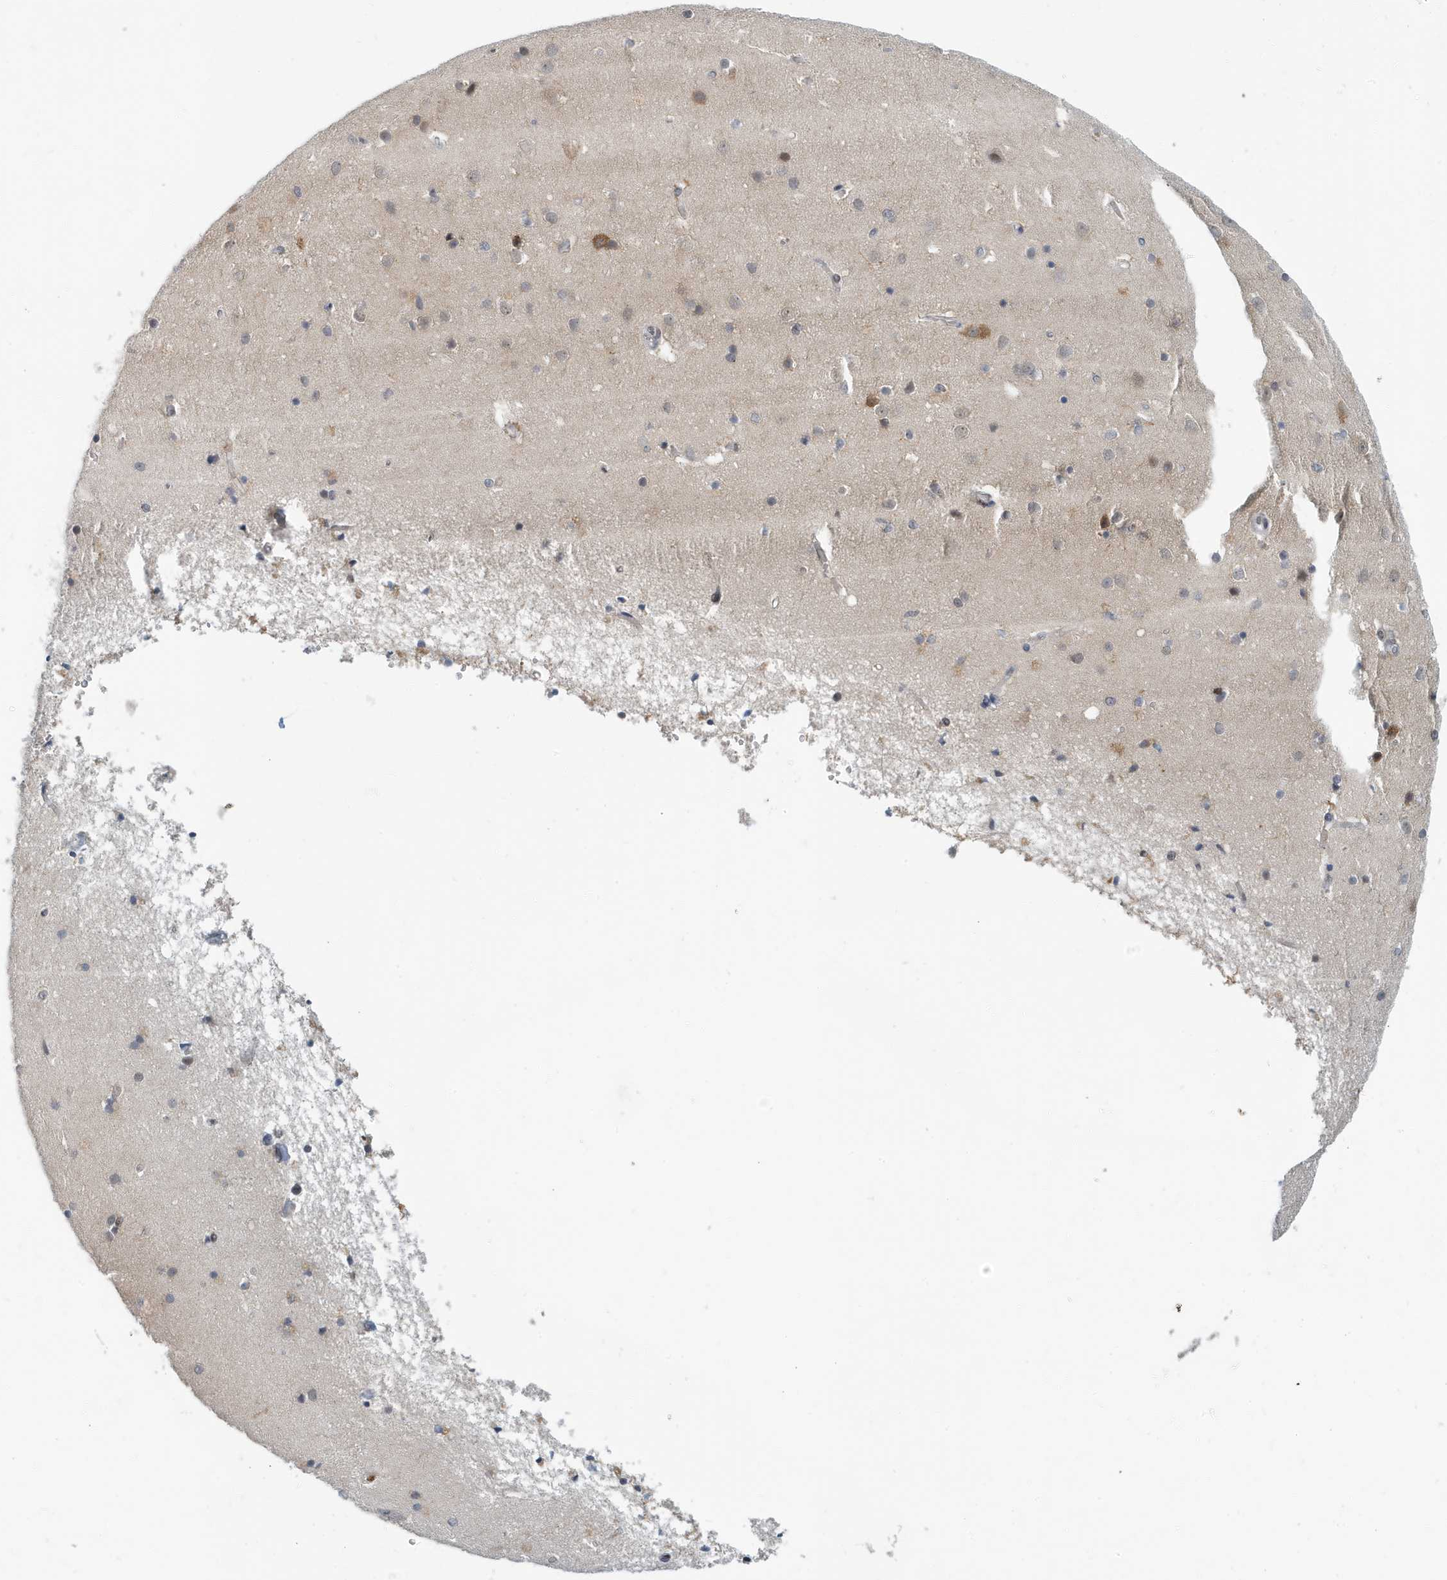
{"staining": {"intensity": "negative", "quantity": "none", "location": "none"}, "tissue": "cerebral cortex", "cell_type": "Endothelial cells", "image_type": "normal", "snomed": [{"axis": "morphology", "description": "Normal tissue, NOS"}, {"axis": "topography", "description": "Cerebral cortex"}], "caption": "Protein analysis of normal cerebral cortex exhibits no significant expression in endothelial cells.", "gene": "KIF15", "patient": {"sex": "male", "age": 54}}